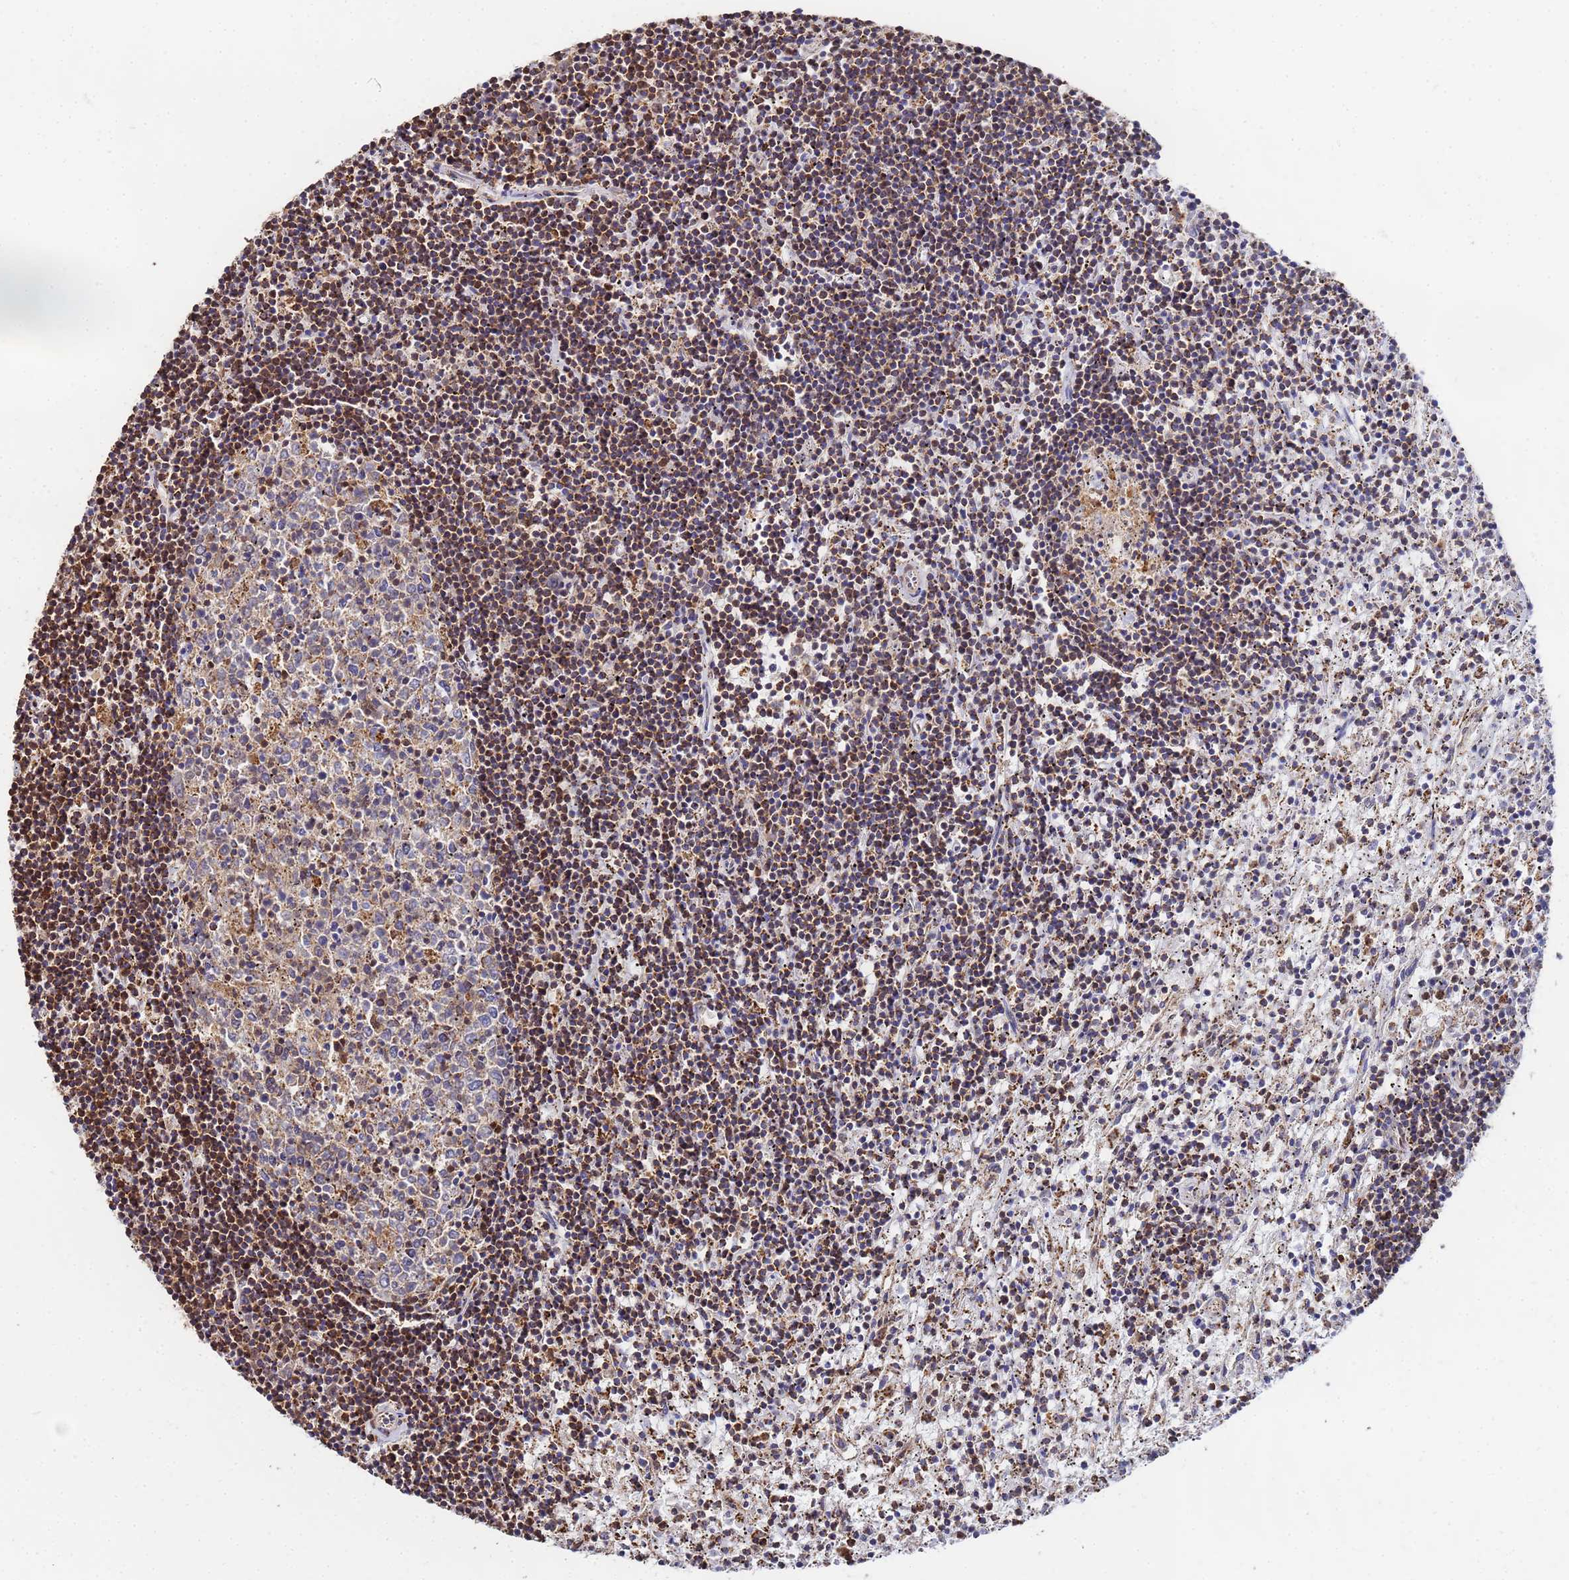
{"staining": {"intensity": "strong", "quantity": ">75%", "location": "cytoplasmic/membranous"}, "tissue": "lymphoma", "cell_type": "Tumor cells", "image_type": "cancer", "snomed": [{"axis": "morphology", "description": "Malignant lymphoma, non-Hodgkin's type, Low grade"}, {"axis": "topography", "description": "Spleen"}], "caption": "This micrograph shows immunohistochemistry (IHC) staining of malignant lymphoma, non-Hodgkin's type (low-grade), with high strong cytoplasmic/membranous staining in approximately >75% of tumor cells.", "gene": "GLUD1", "patient": {"sex": "male", "age": 76}}